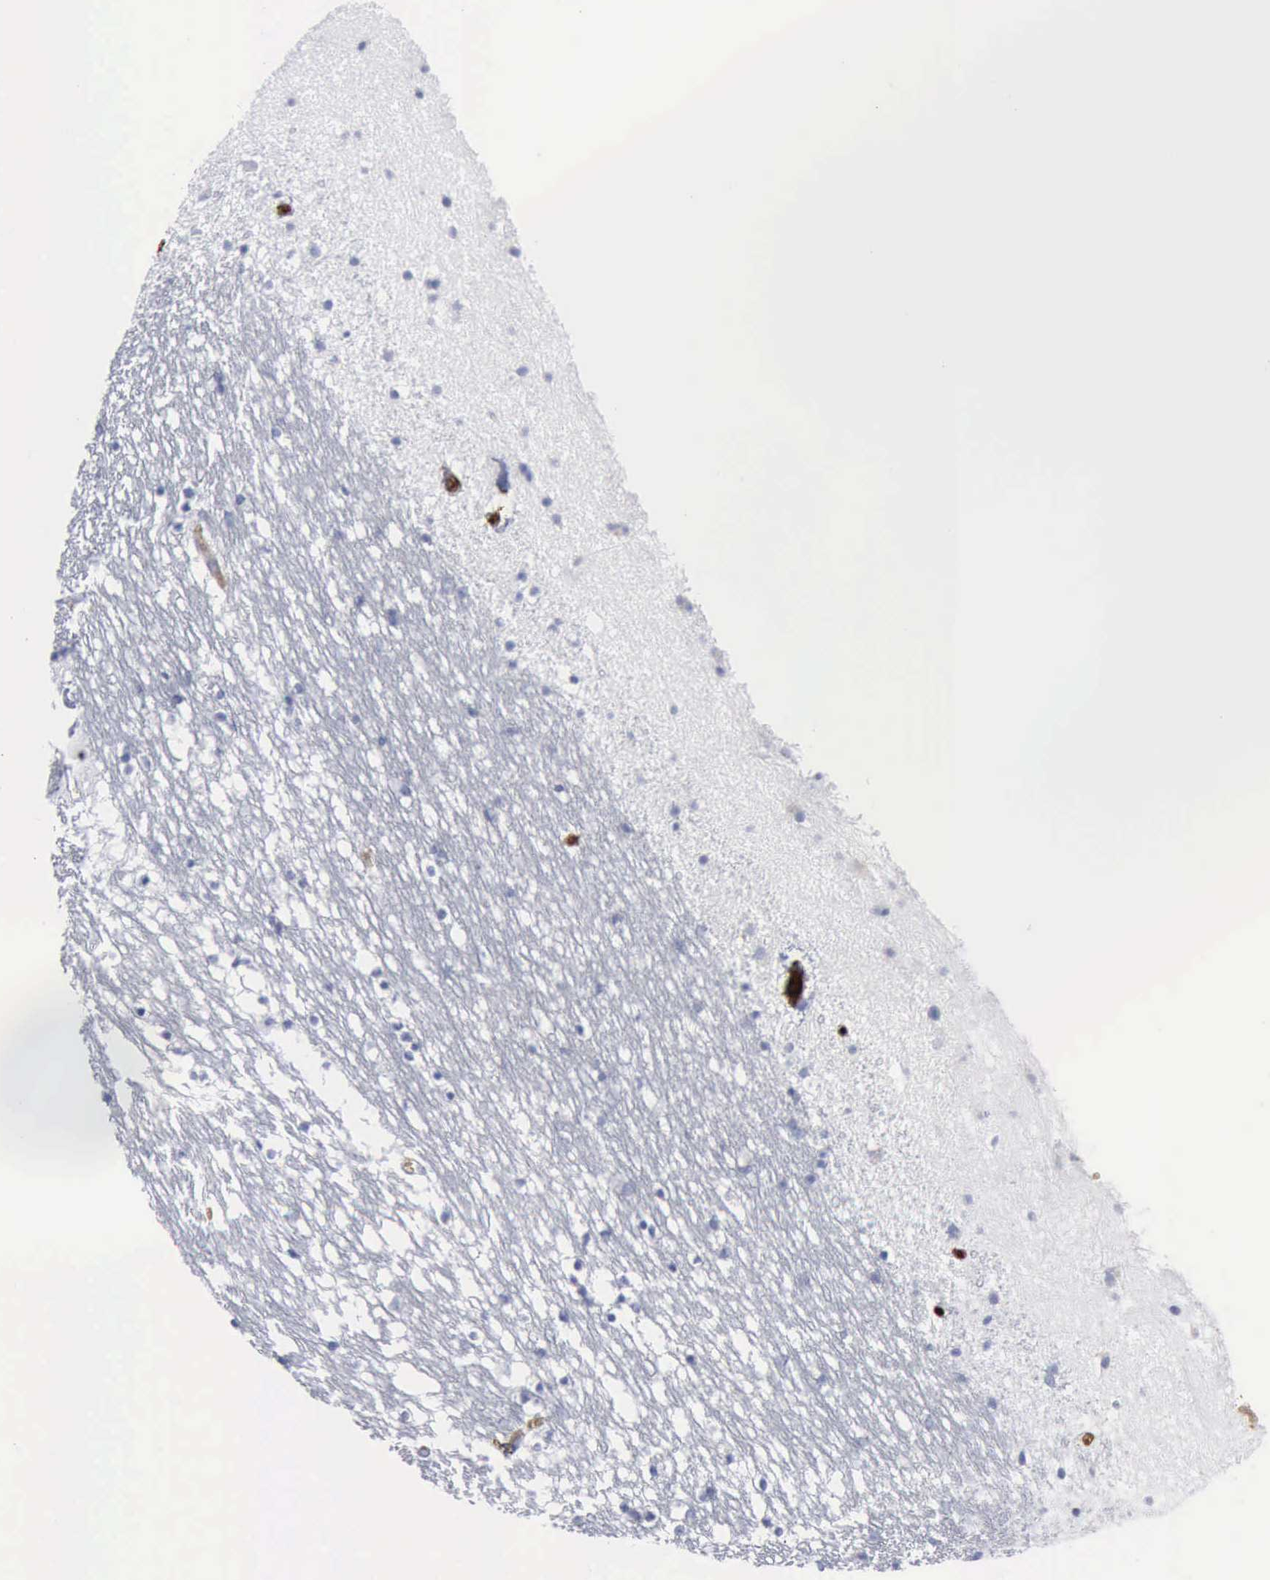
{"staining": {"intensity": "negative", "quantity": "none", "location": "none"}, "tissue": "caudate", "cell_type": "Glial cells", "image_type": "normal", "snomed": [{"axis": "morphology", "description": "Normal tissue, NOS"}, {"axis": "topography", "description": "Lateral ventricle wall"}], "caption": "Immunohistochemistry of unremarkable caudate reveals no expression in glial cells.", "gene": "TGFB1", "patient": {"sex": "male", "age": 45}}